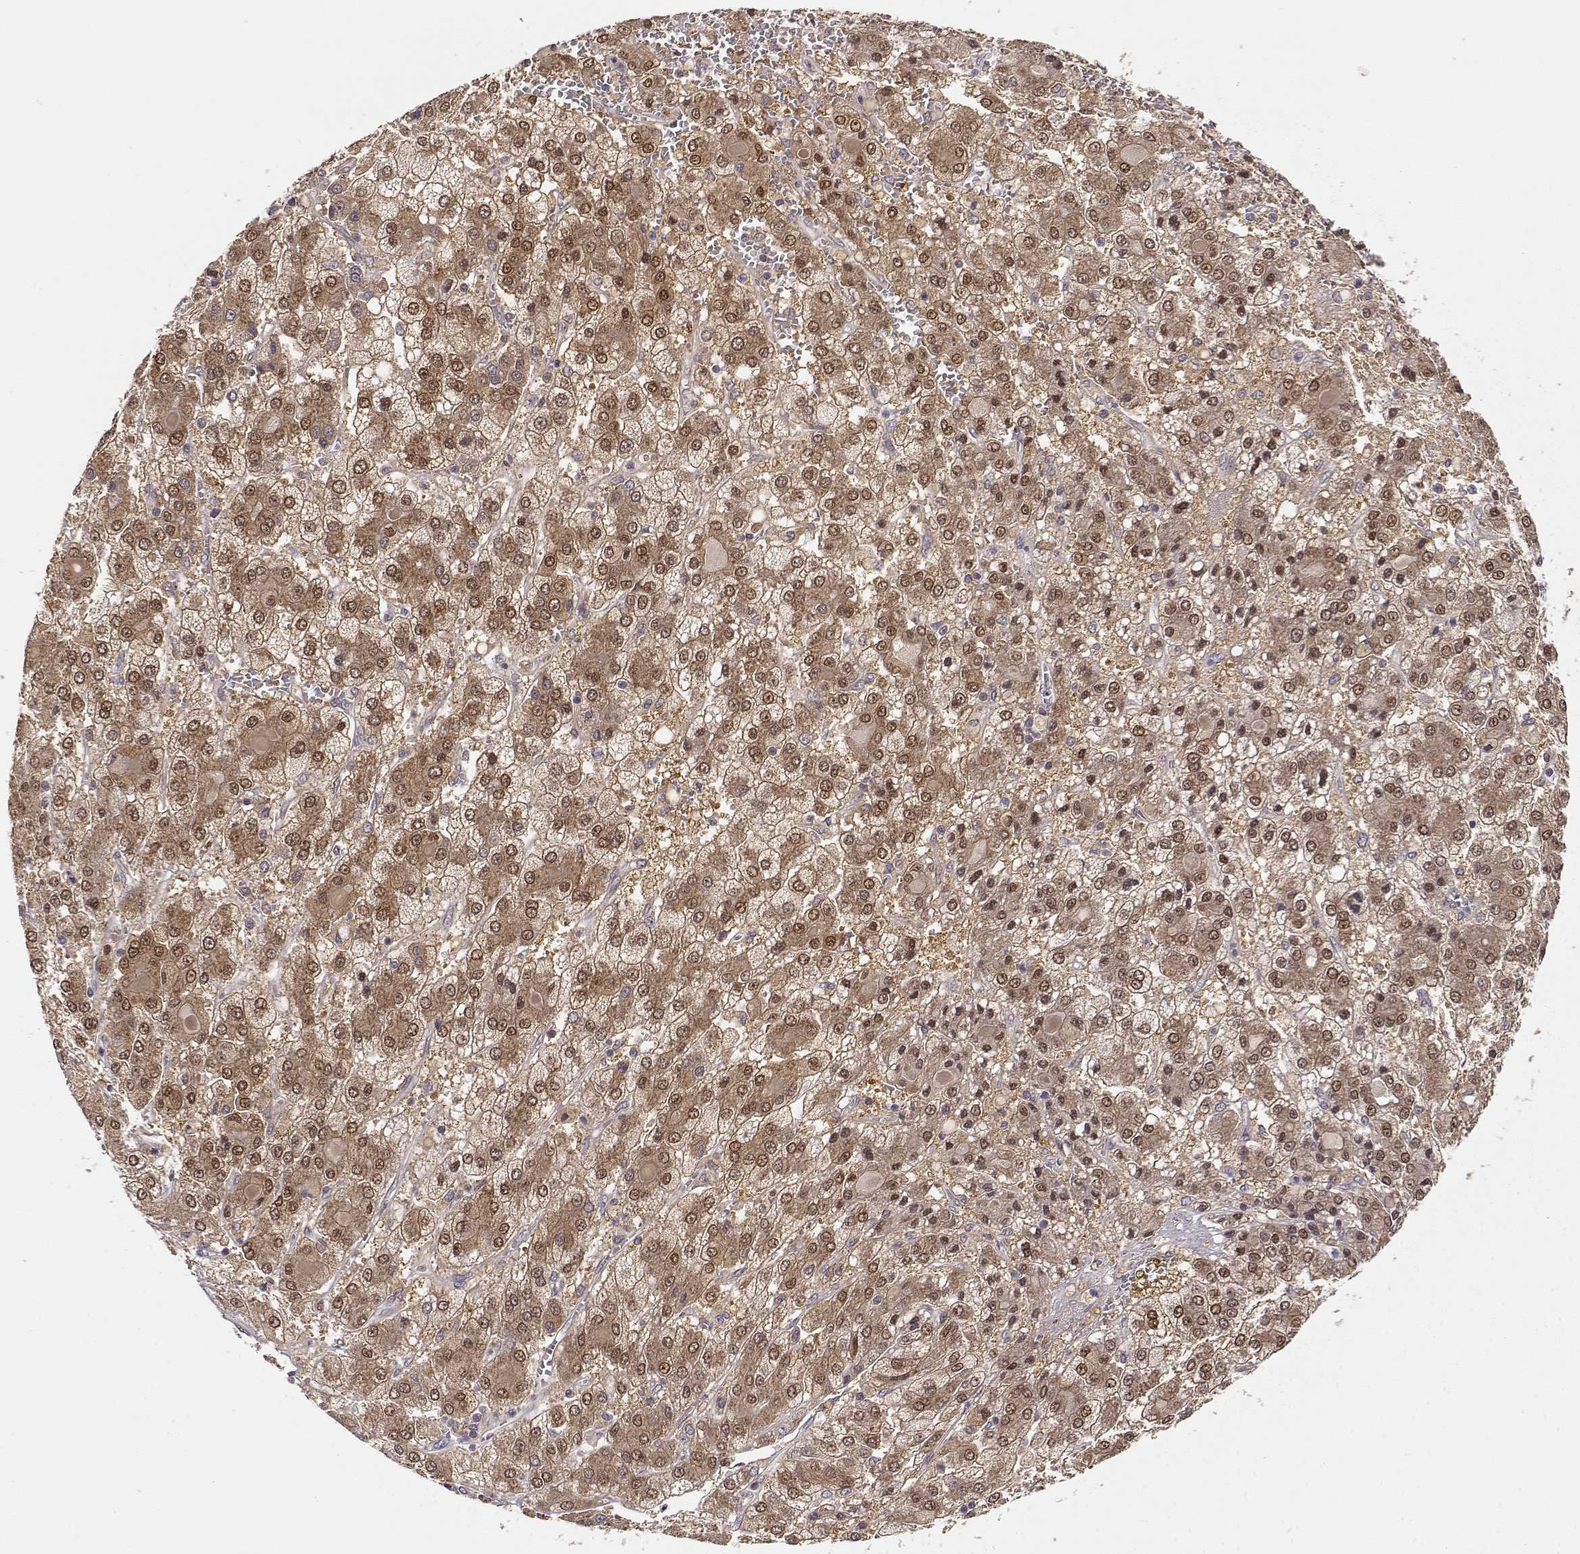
{"staining": {"intensity": "moderate", "quantity": ">75%", "location": "cytoplasmic/membranous,nuclear"}, "tissue": "liver cancer", "cell_type": "Tumor cells", "image_type": "cancer", "snomed": [{"axis": "morphology", "description": "Carcinoma, Hepatocellular, NOS"}, {"axis": "topography", "description": "Liver"}], "caption": "Liver cancer (hepatocellular carcinoma) tissue reveals moderate cytoplasmic/membranous and nuclear positivity in about >75% of tumor cells", "gene": "ERGIC2", "patient": {"sex": "male", "age": 73}}